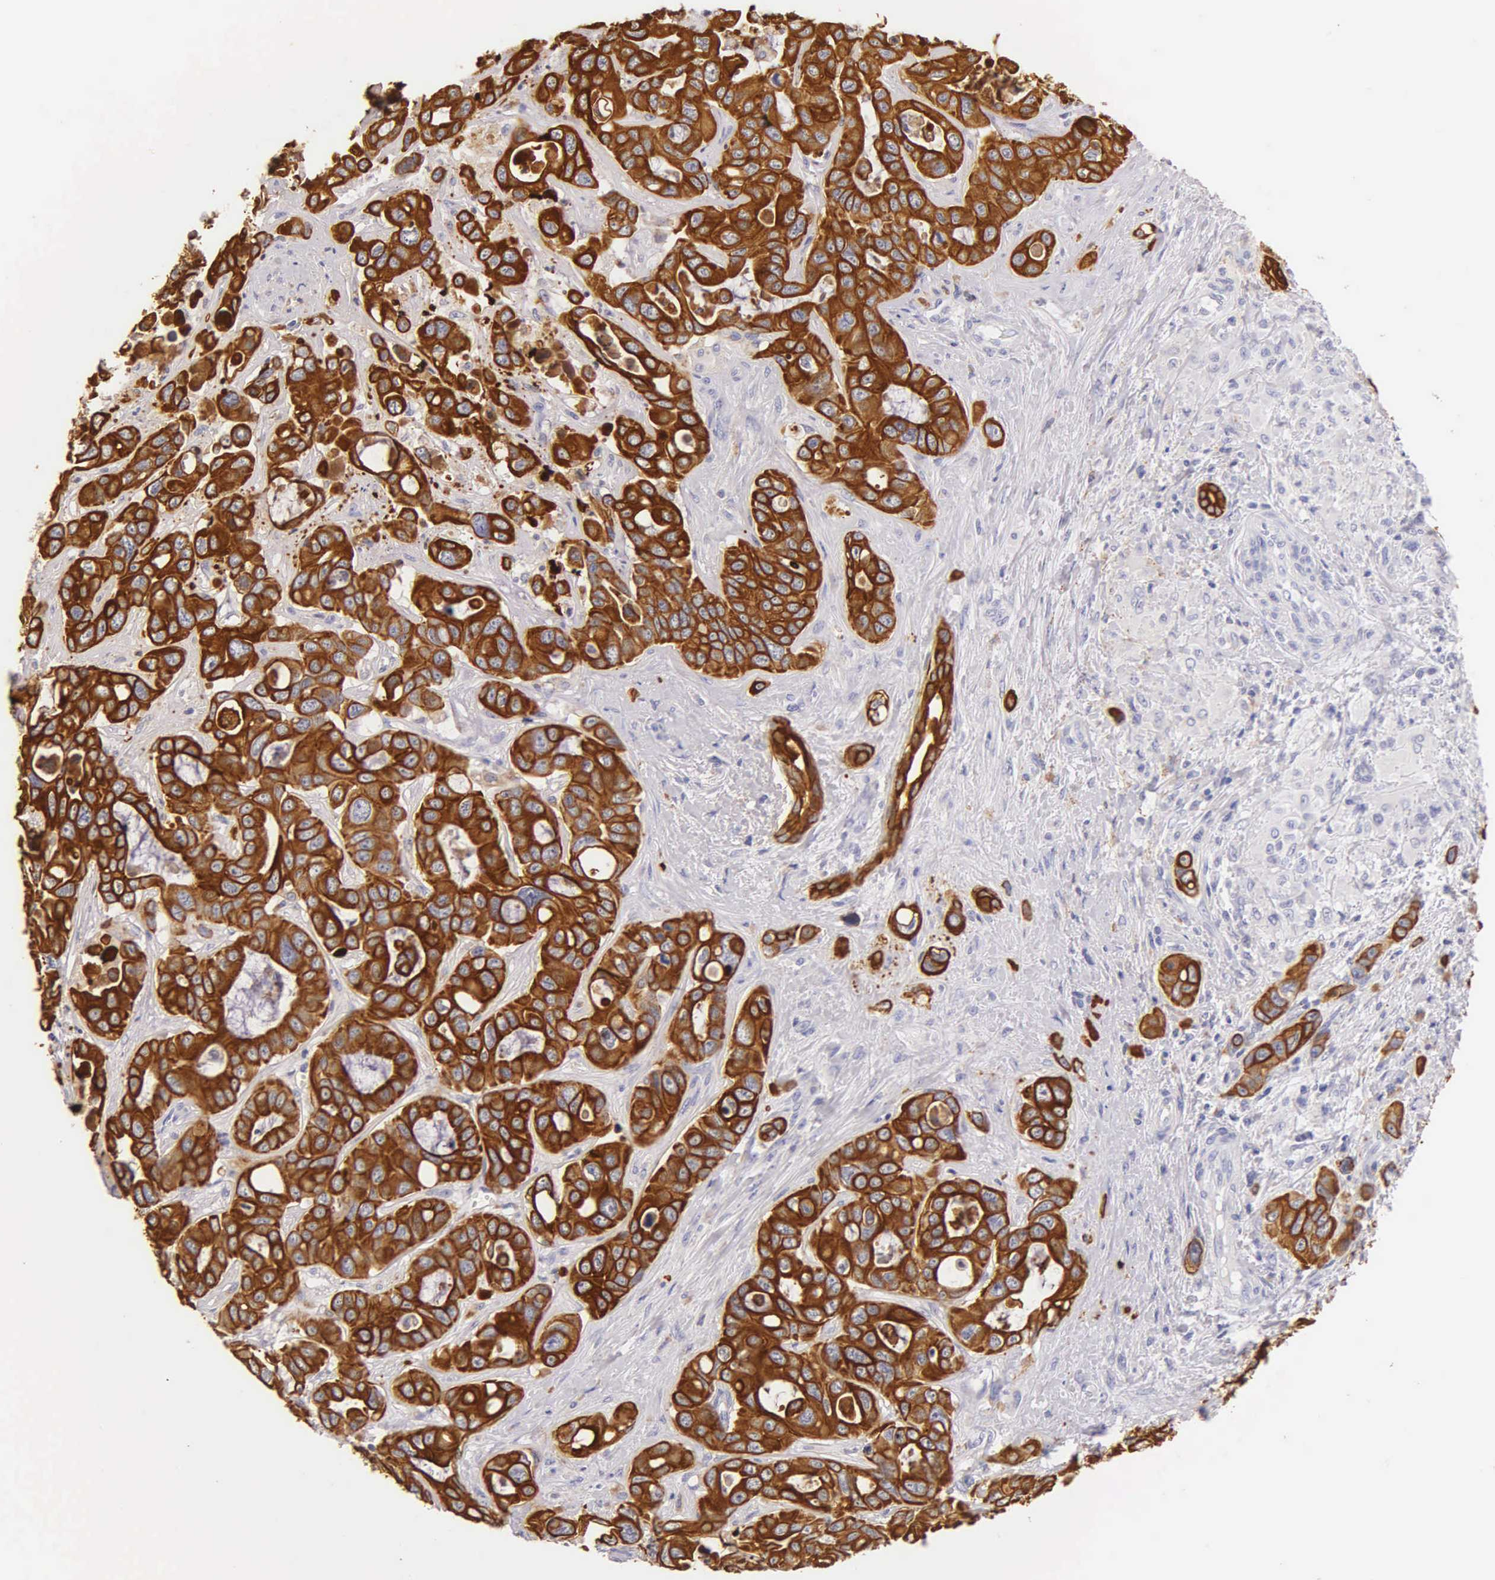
{"staining": {"intensity": "strong", "quantity": ">75%", "location": "cytoplasmic/membranous"}, "tissue": "liver cancer", "cell_type": "Tumor cells", "image_type": "cancer", "snomed": [{"axis": "morphology", "description": "Cholangiocarcinoma"}, {"axis": "topography", "description": "Liver"}], "caption": "Approximately >75% of tumor cells in cholangiocarcinoma (liver) demonstrate strong cytoplasmic/membranous protein expression as visualized by brown immunohistochemical staining.", "gene": "KRT17", "patient": {"sex": "female", "age": 79}}